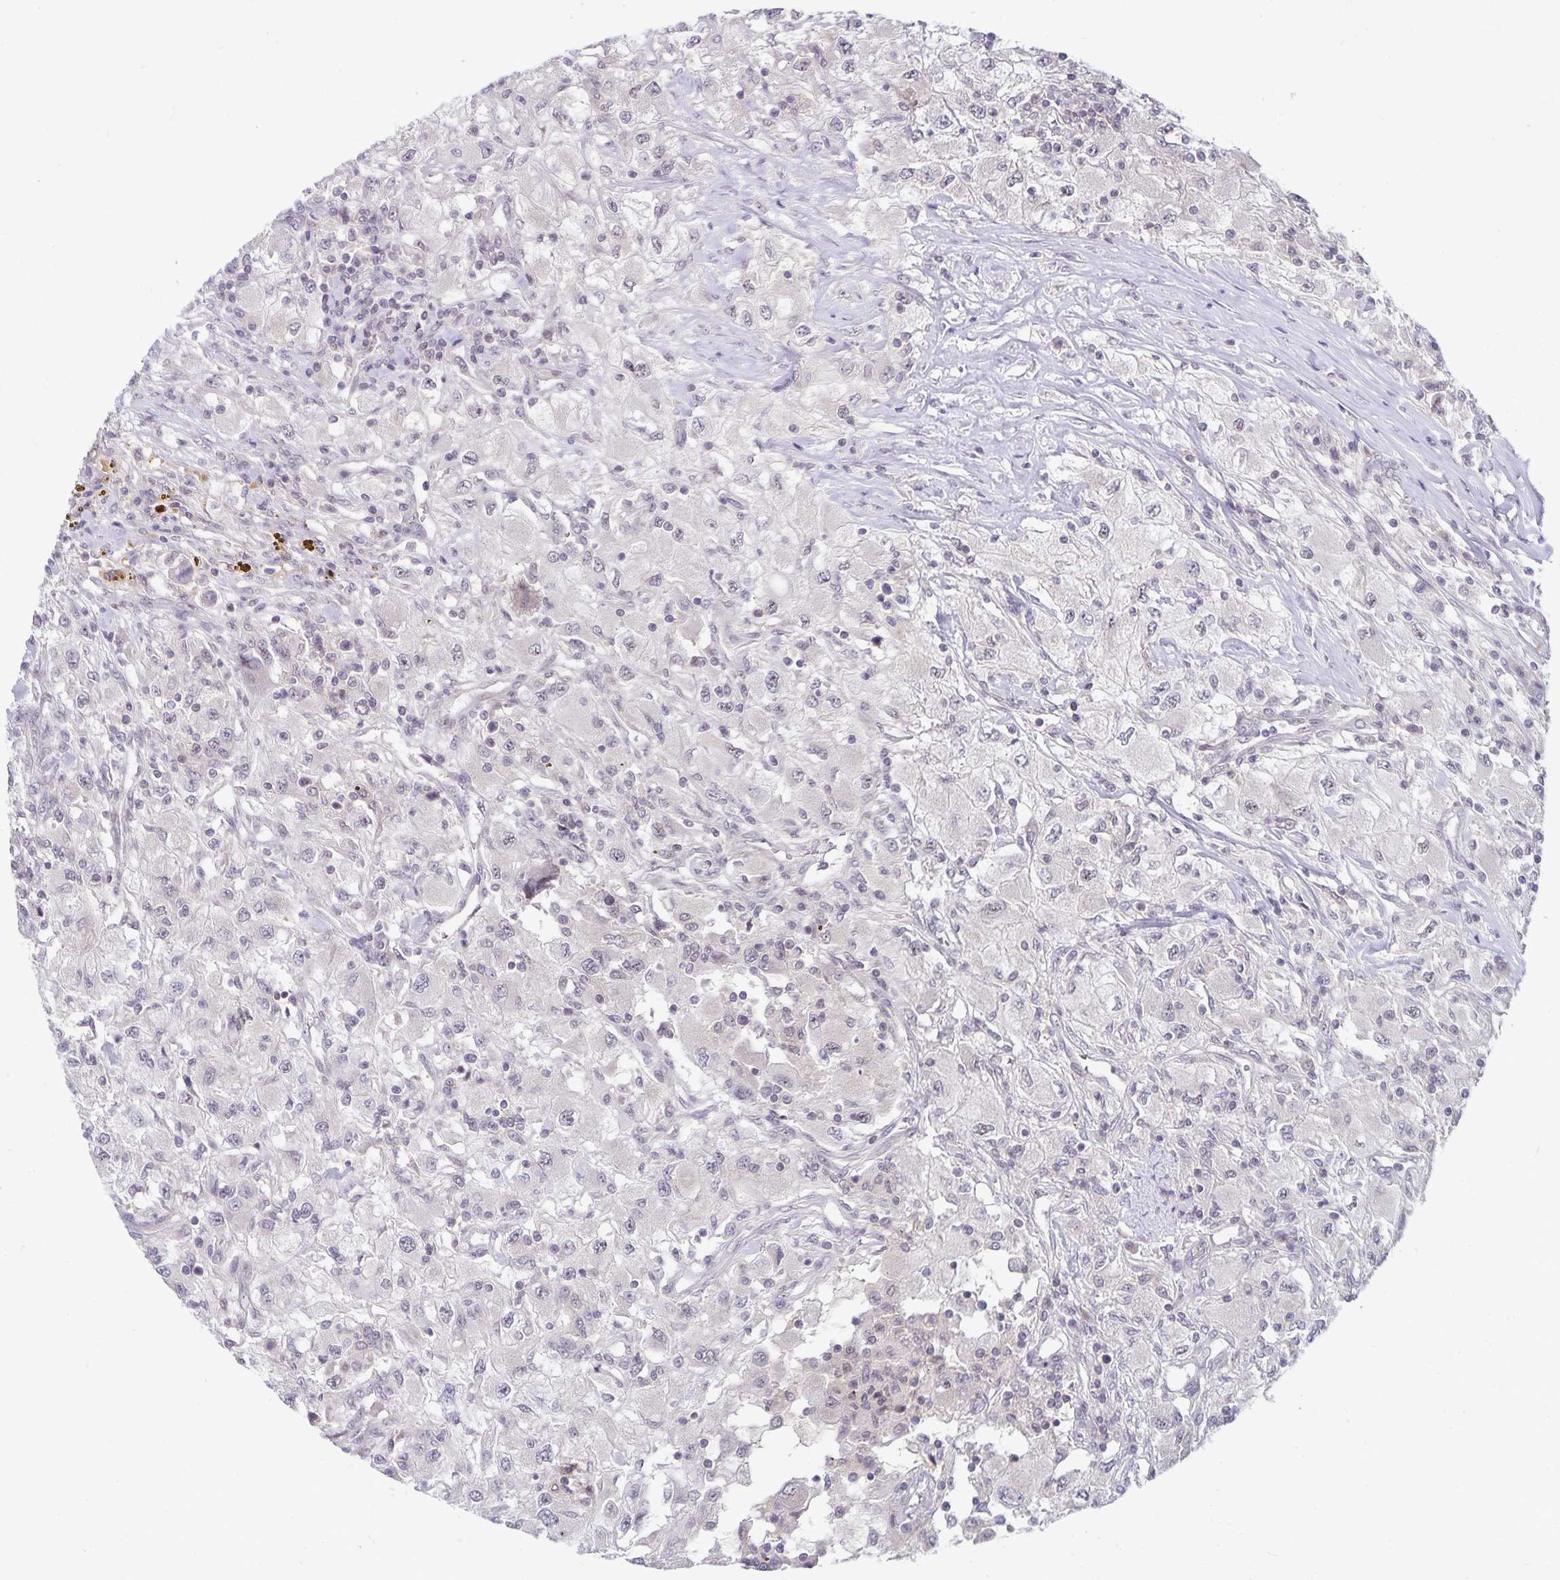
{"staining": {"intensity": "weak", "quantity": "<25%", "location": "nuclear"}, "tissue": "renal cancer", "cell_type": "Tumor cells", "image_type": "cancer", "snomed": [{"axis": "morphology", "description": "Adenocarcinoma, NOS"}, {"axis": "topography", "description": "Kidney"}], "caption": "This is an immunohistochemistry micrograph of human renal cancer. There is no expression in tumor cells.", "gene": "EXOC6B", "patient": {"sex": "female", "age": 67}}